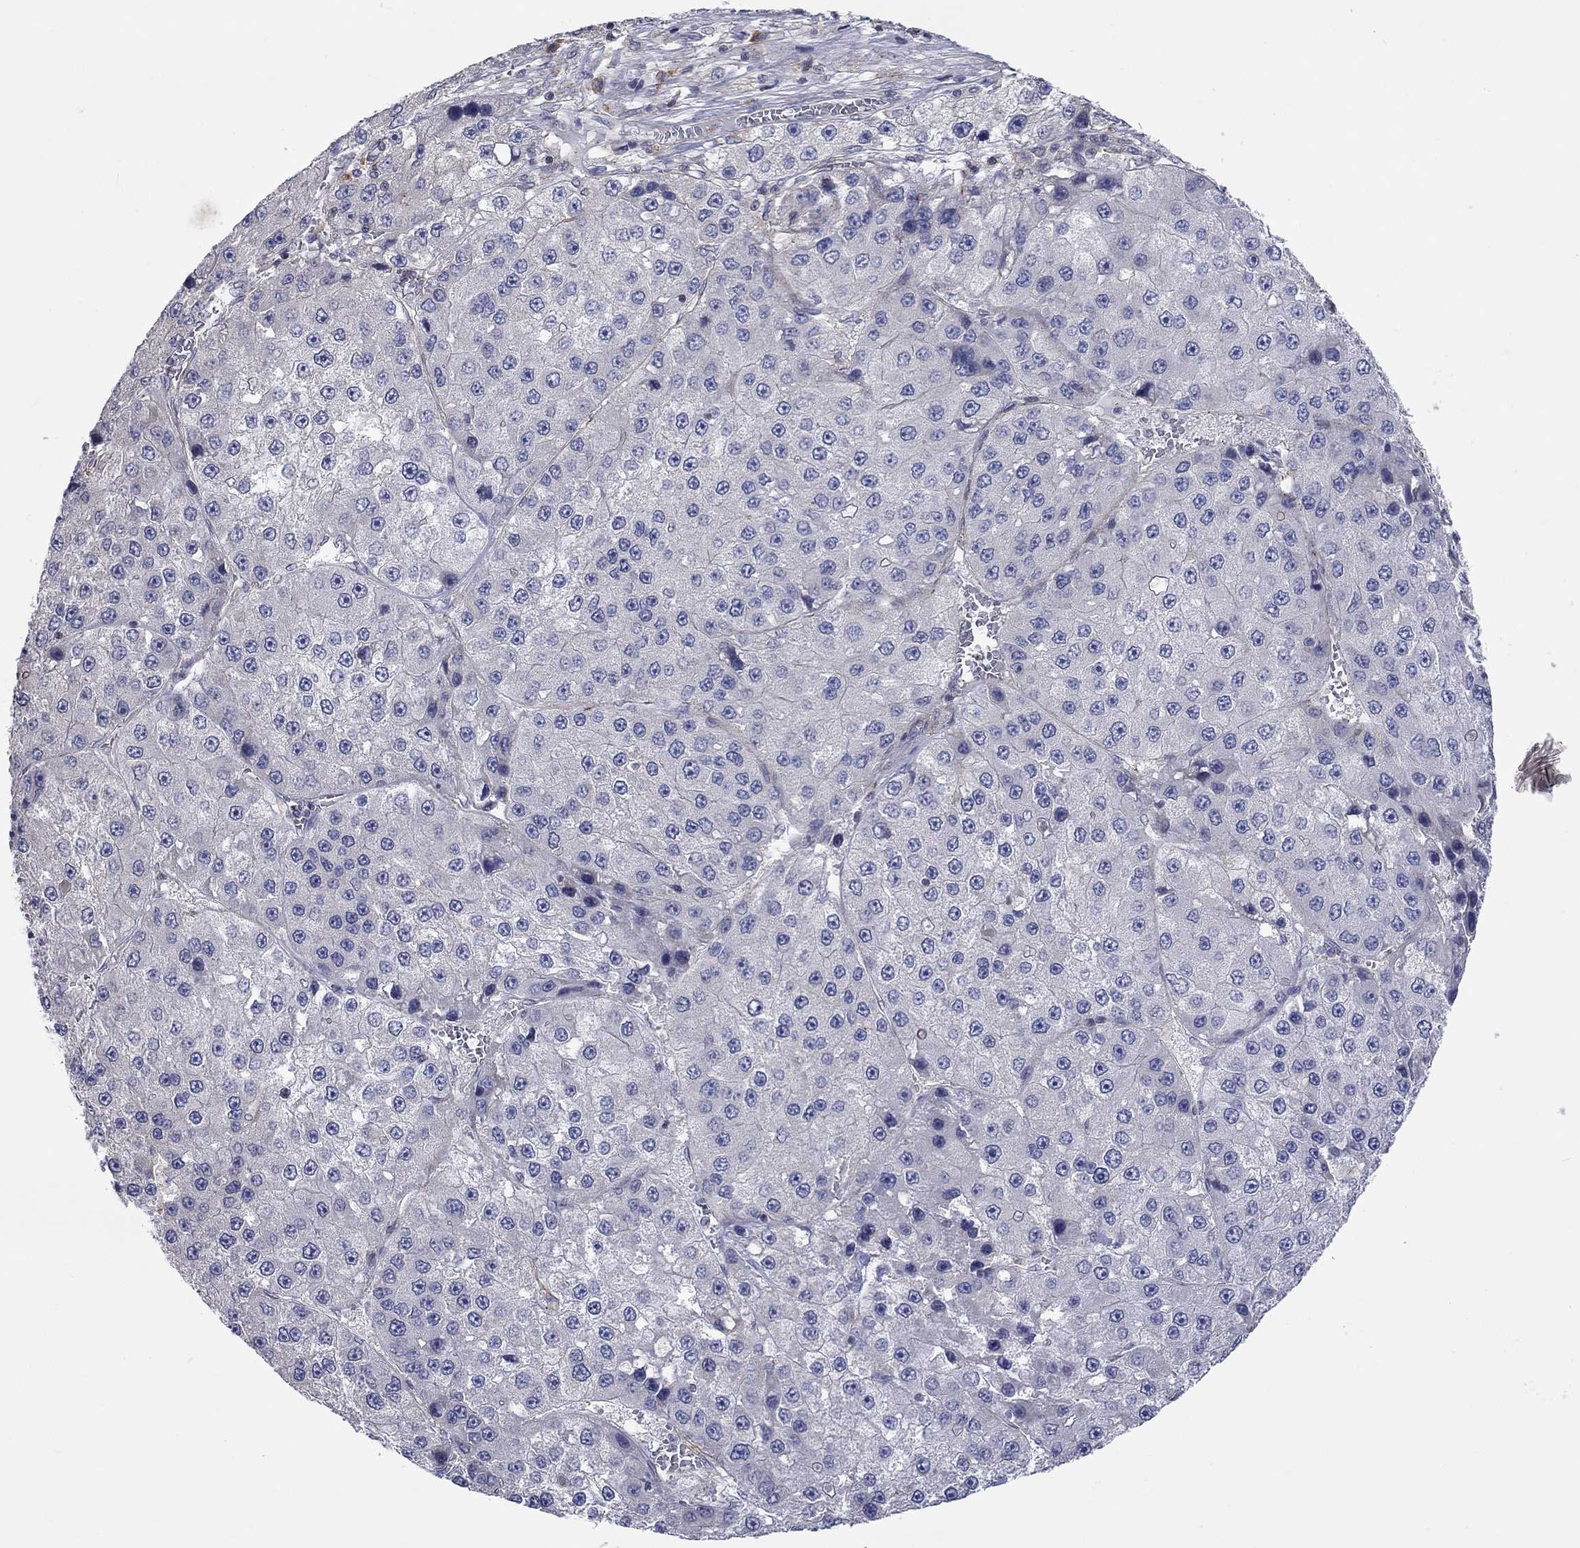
{"staining": {"intensity": "negative", "quantity": "none", "location": "none"}, "tissue": "liver cancer", "cell_type": "Tumor cells", "image_type": "cancer", "snomed": [{"axis": "morphology", "description": "Carcinoma, Hepatocellular, NOS"}, {"axis": "topography", "description": "Liver"}], "caption": "DAB immunohistochemical staining of human liver cancer displays no significant expression in tumor cells.", "gene": "PCDHGA10", "patient": {"sex": "female", "age": 73}}